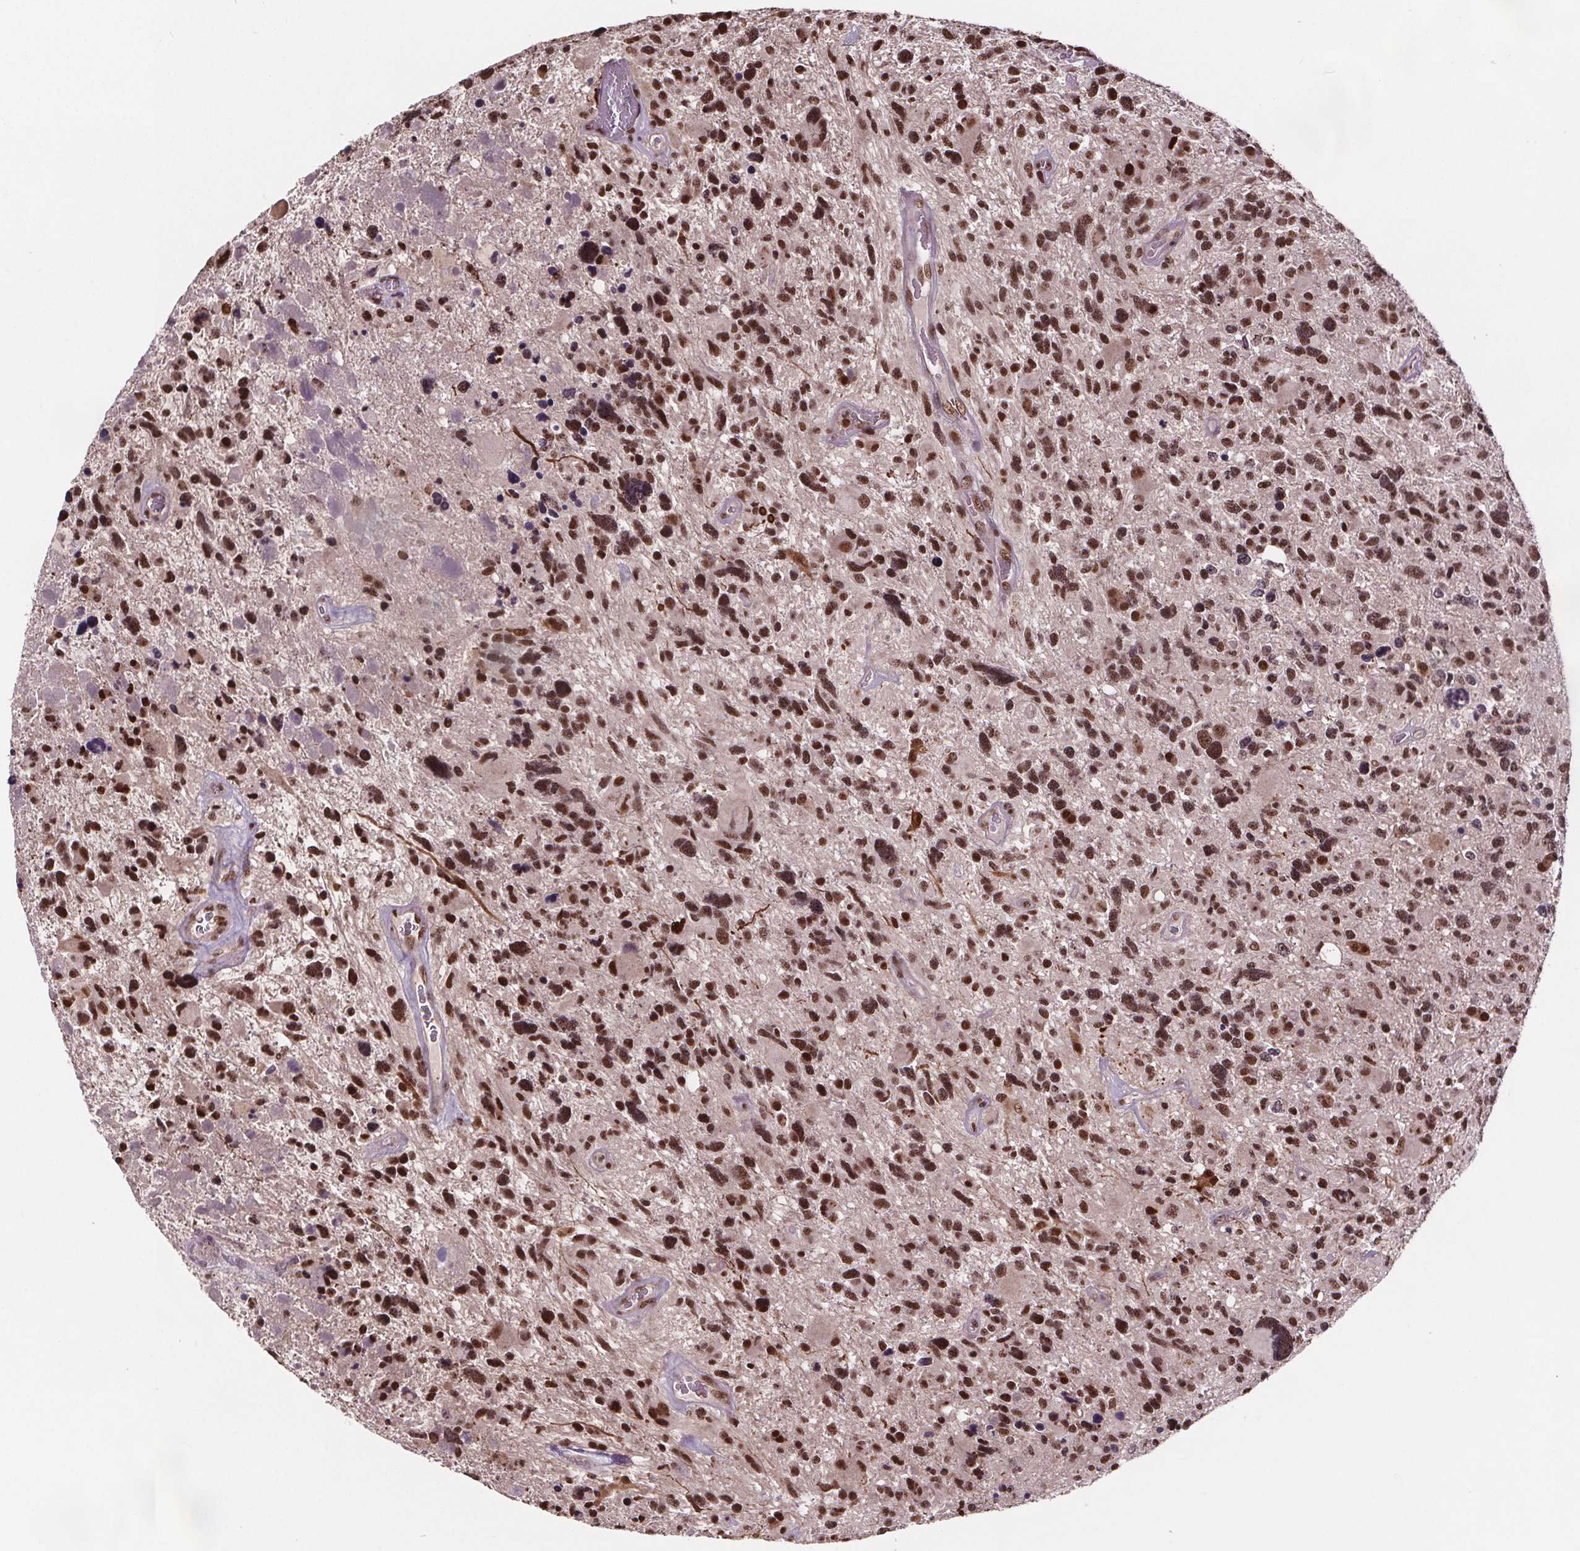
{"staining": {"intensity": "moderate", "quantity": ">75%", "location": "nuclear"}, "tissue": "glioma", "cell_type": "Tumor cells", "image_type": "cancer", "snomed": [{"axis": "morphology", "description": "Glioma, malignant, High grade"}, {"axis": "topography", "description": "Brain"}], "caption": "The image exhibits a brown stain indicating the presence of a protein in the nuclear of tumor cells in malignant high-grade glioma.", "gene": "JARID2", "patient": {"sex": "male", "age": 49}}